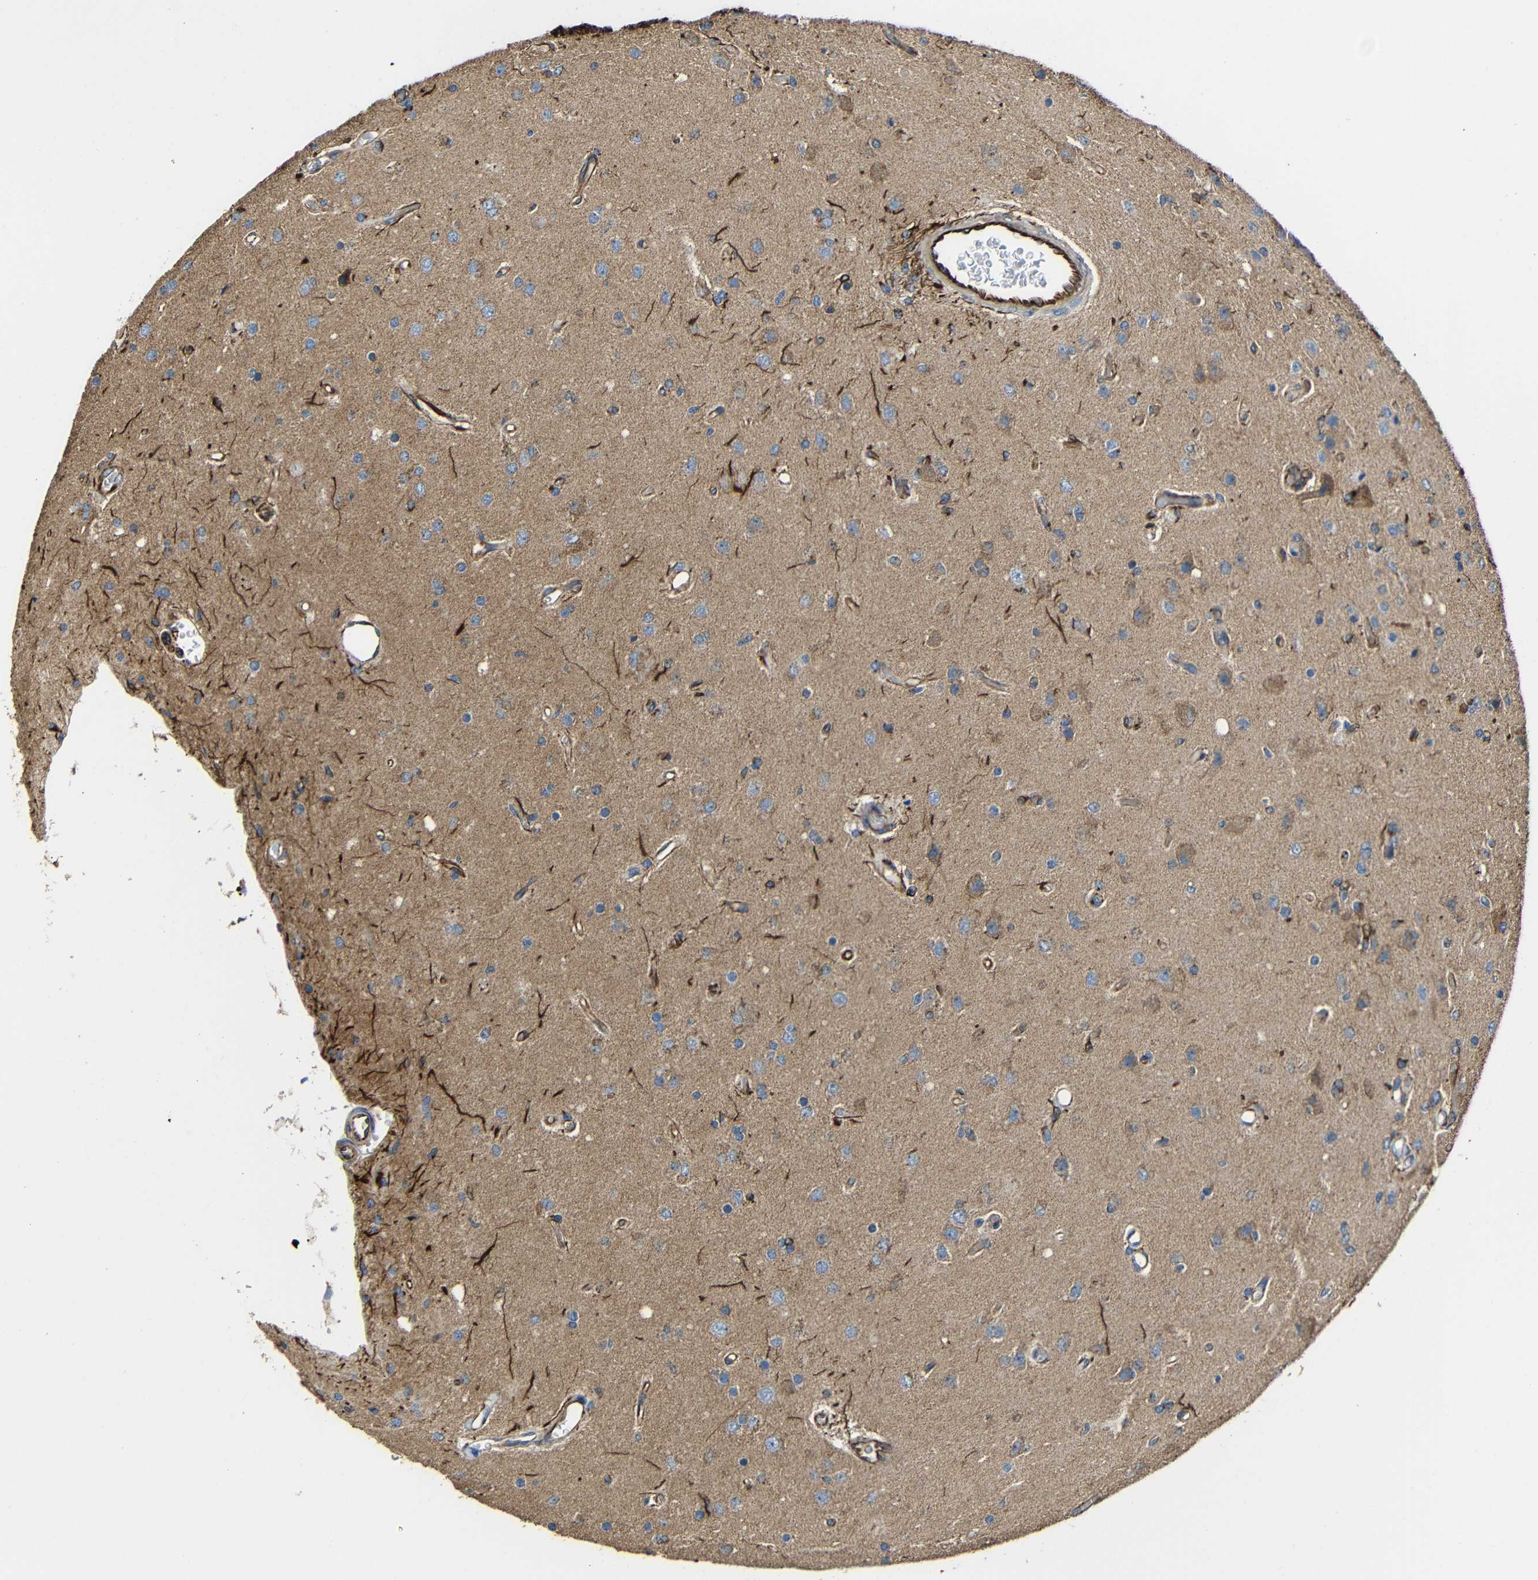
{"staining": {"intensity": "moderate", "quantity": "25%-75%", "location": "cytoplasmic/membranous"}, "tissue": "glioma", "cell_type": "Tumor cells", "image_type": "cancer", "snomed": [{"axis": "morphology", "description": "Normal tissue, NOS"}, {"axis": "morphology", "description": "Glioma, malignant, High grade"}, {"axis": "topography", "description": "Cerebral cortex"}], "caption": "Protein staining by immunohistochemistry (IHC) displays moderate cytoplasmic/membranous expression in approximately 25%-75% of tumor cells in malignant high-grade glioma.", "gene": "IGSF10", "patient": {"sex": "male", "age": 77}}